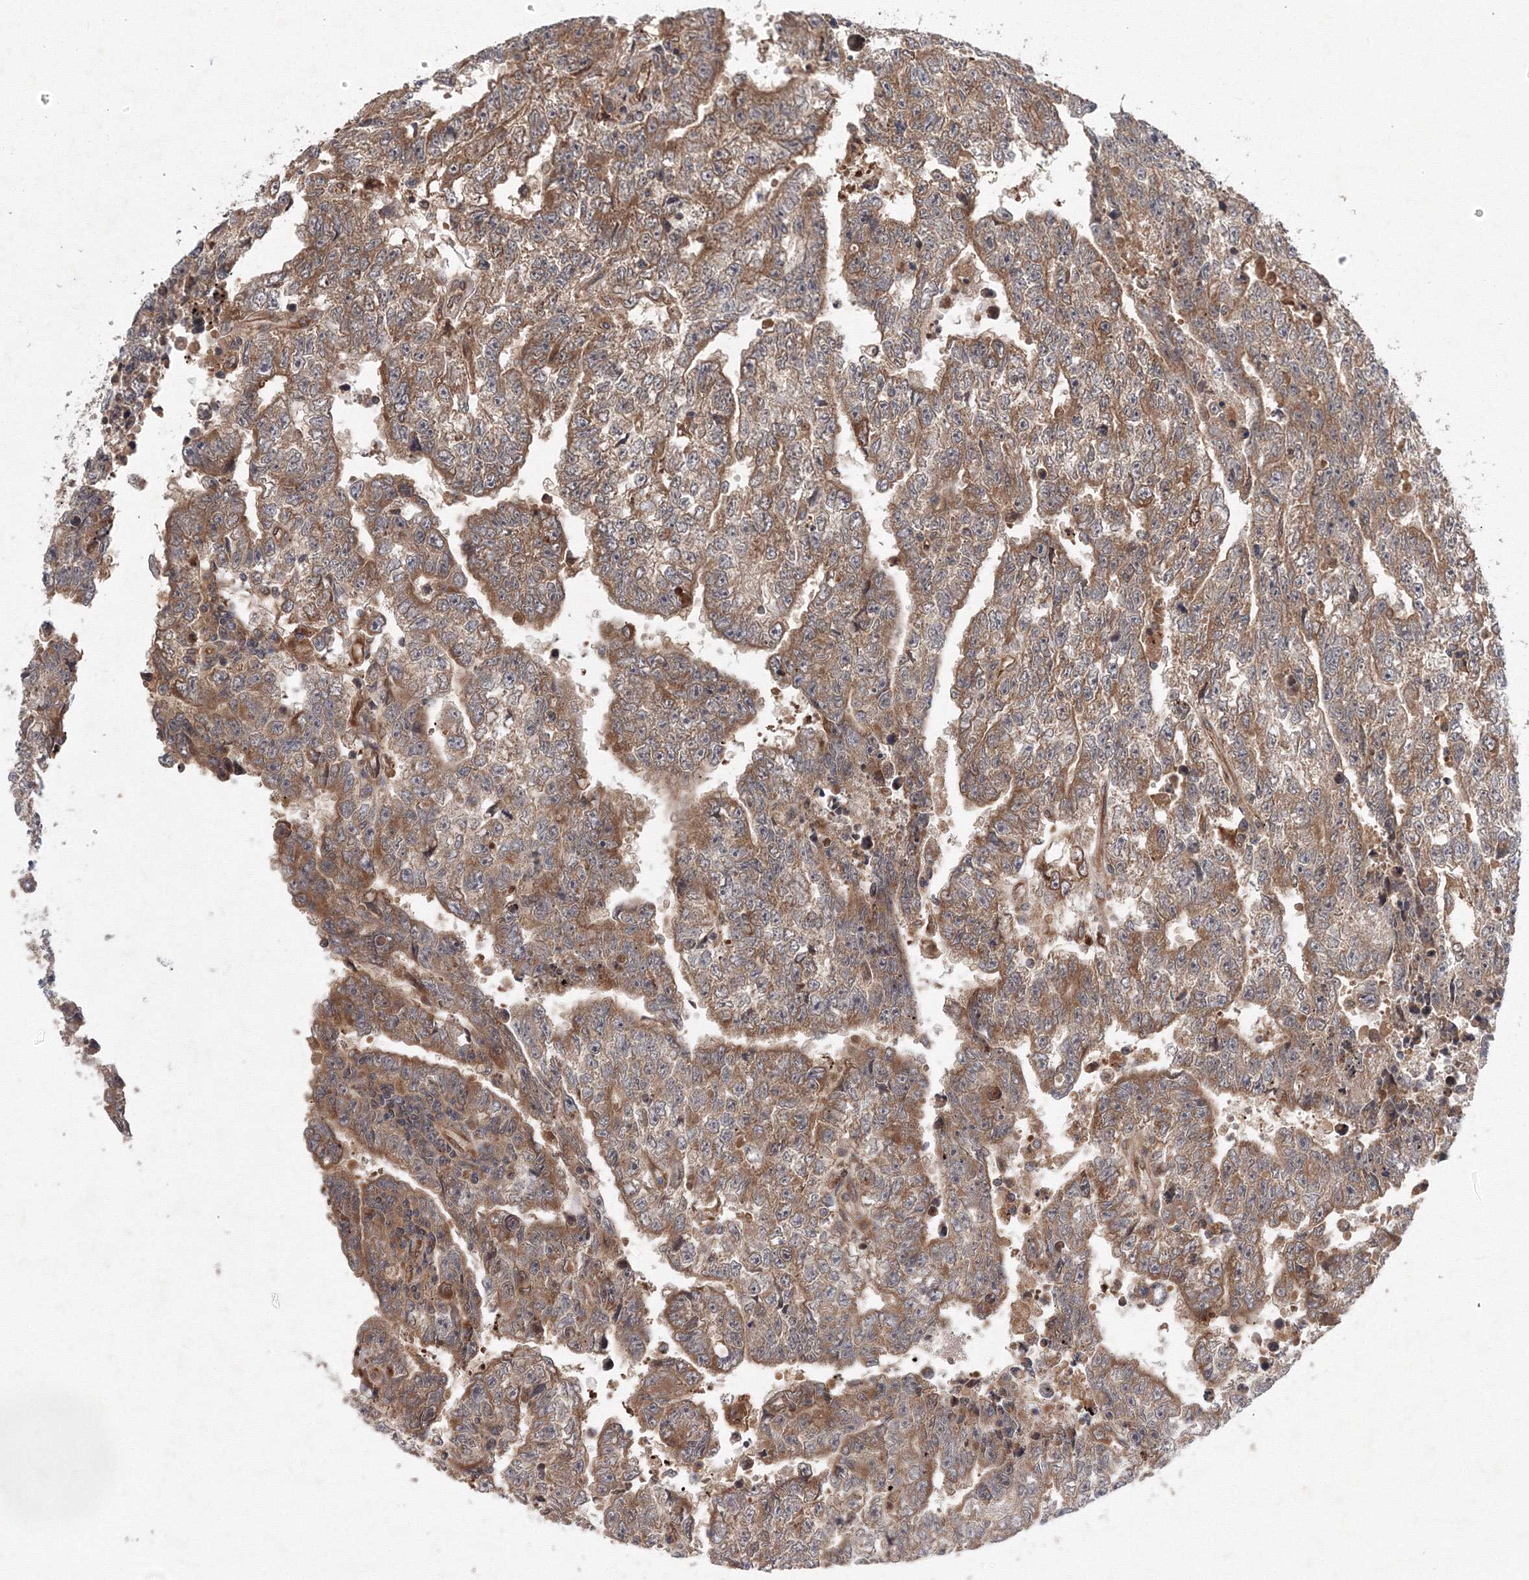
{"staining": {"intensity": "moderate", "quantity": ">75%", "location": "cytoplasmic/membranous"}, "tissue": "testis cancer", "cell_type": "Tumor cells", "image_type": "cancer", "snomed": [{"axis": "morphology", "description": "Carcinoma, Embryonal, NOS"}, {"axis": "topography", "description": "Testis"}], "caption": "DAB immunohistochemical staining of human testis cancer exhibits moderate cytoplasmic/membranous protein staining in about >75% of tumor cells. The protein of interest is stained brown, and the nuclei are stained in blue (DAB IHC with brightfield microscopy, high magnification).", "gene": "ATG3", "patient": {"sex": "male", "age": 25}}